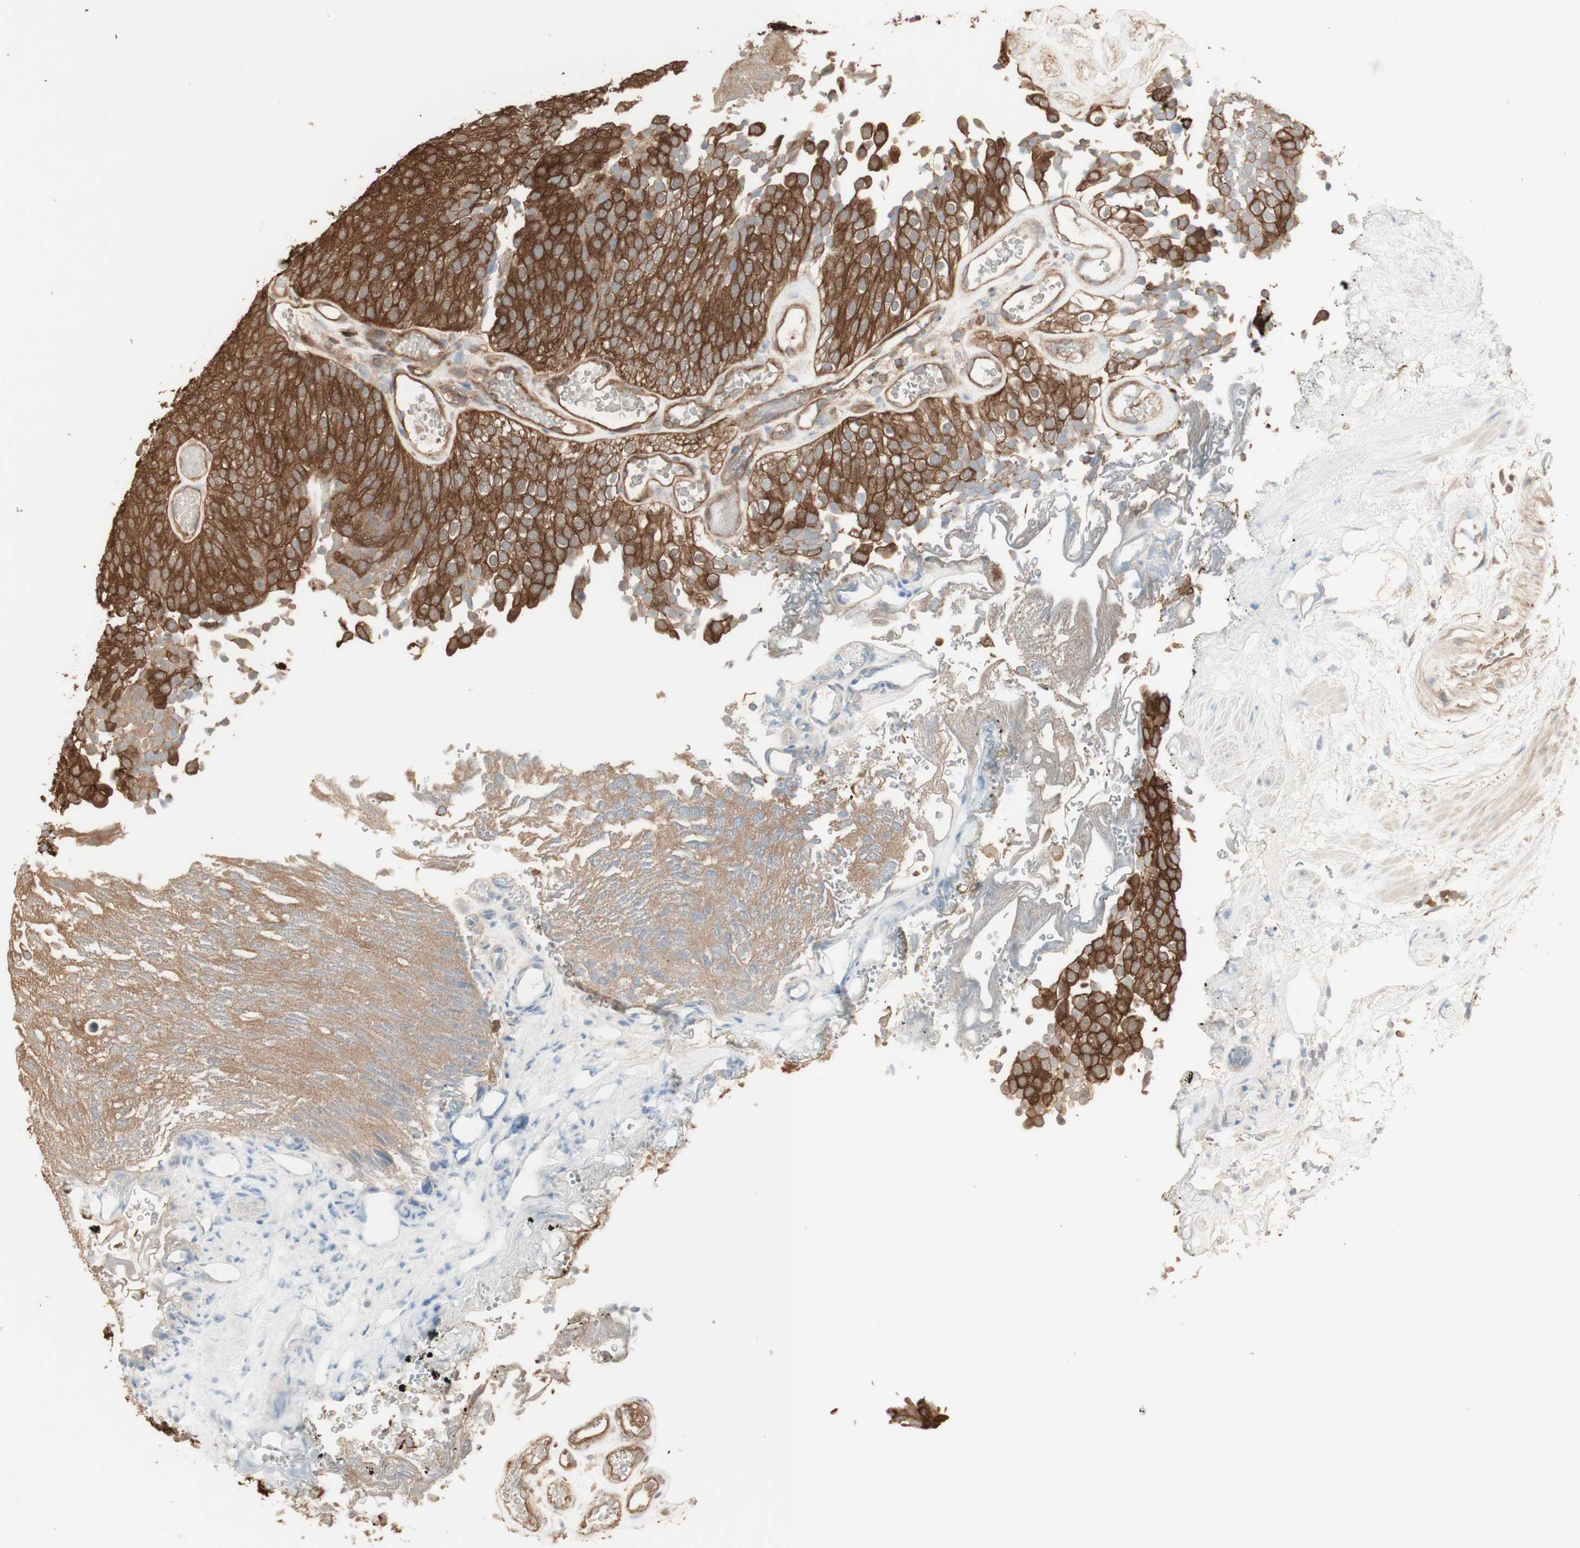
{"staining": {"intensity": "moderate", "quantity": ">75%", "location": "cytoplasmic/membranous"}, "tissue": "urothelial cancer", "cell_type": "Tumor cells", "image_type": "cancer", "snomed": [{"axis": "morphology", "description": "Urothelial carcinoma, Low grade"}, {"axis": "topography", "description": "Urinary bladder"}], "caption": "Urothelial cancer tissue displays moderate cytoplasmic/membranous staining in about >75% of tumor cells", "gene": "YWHAB", "patient": {"sex": "male", "age": 78}}